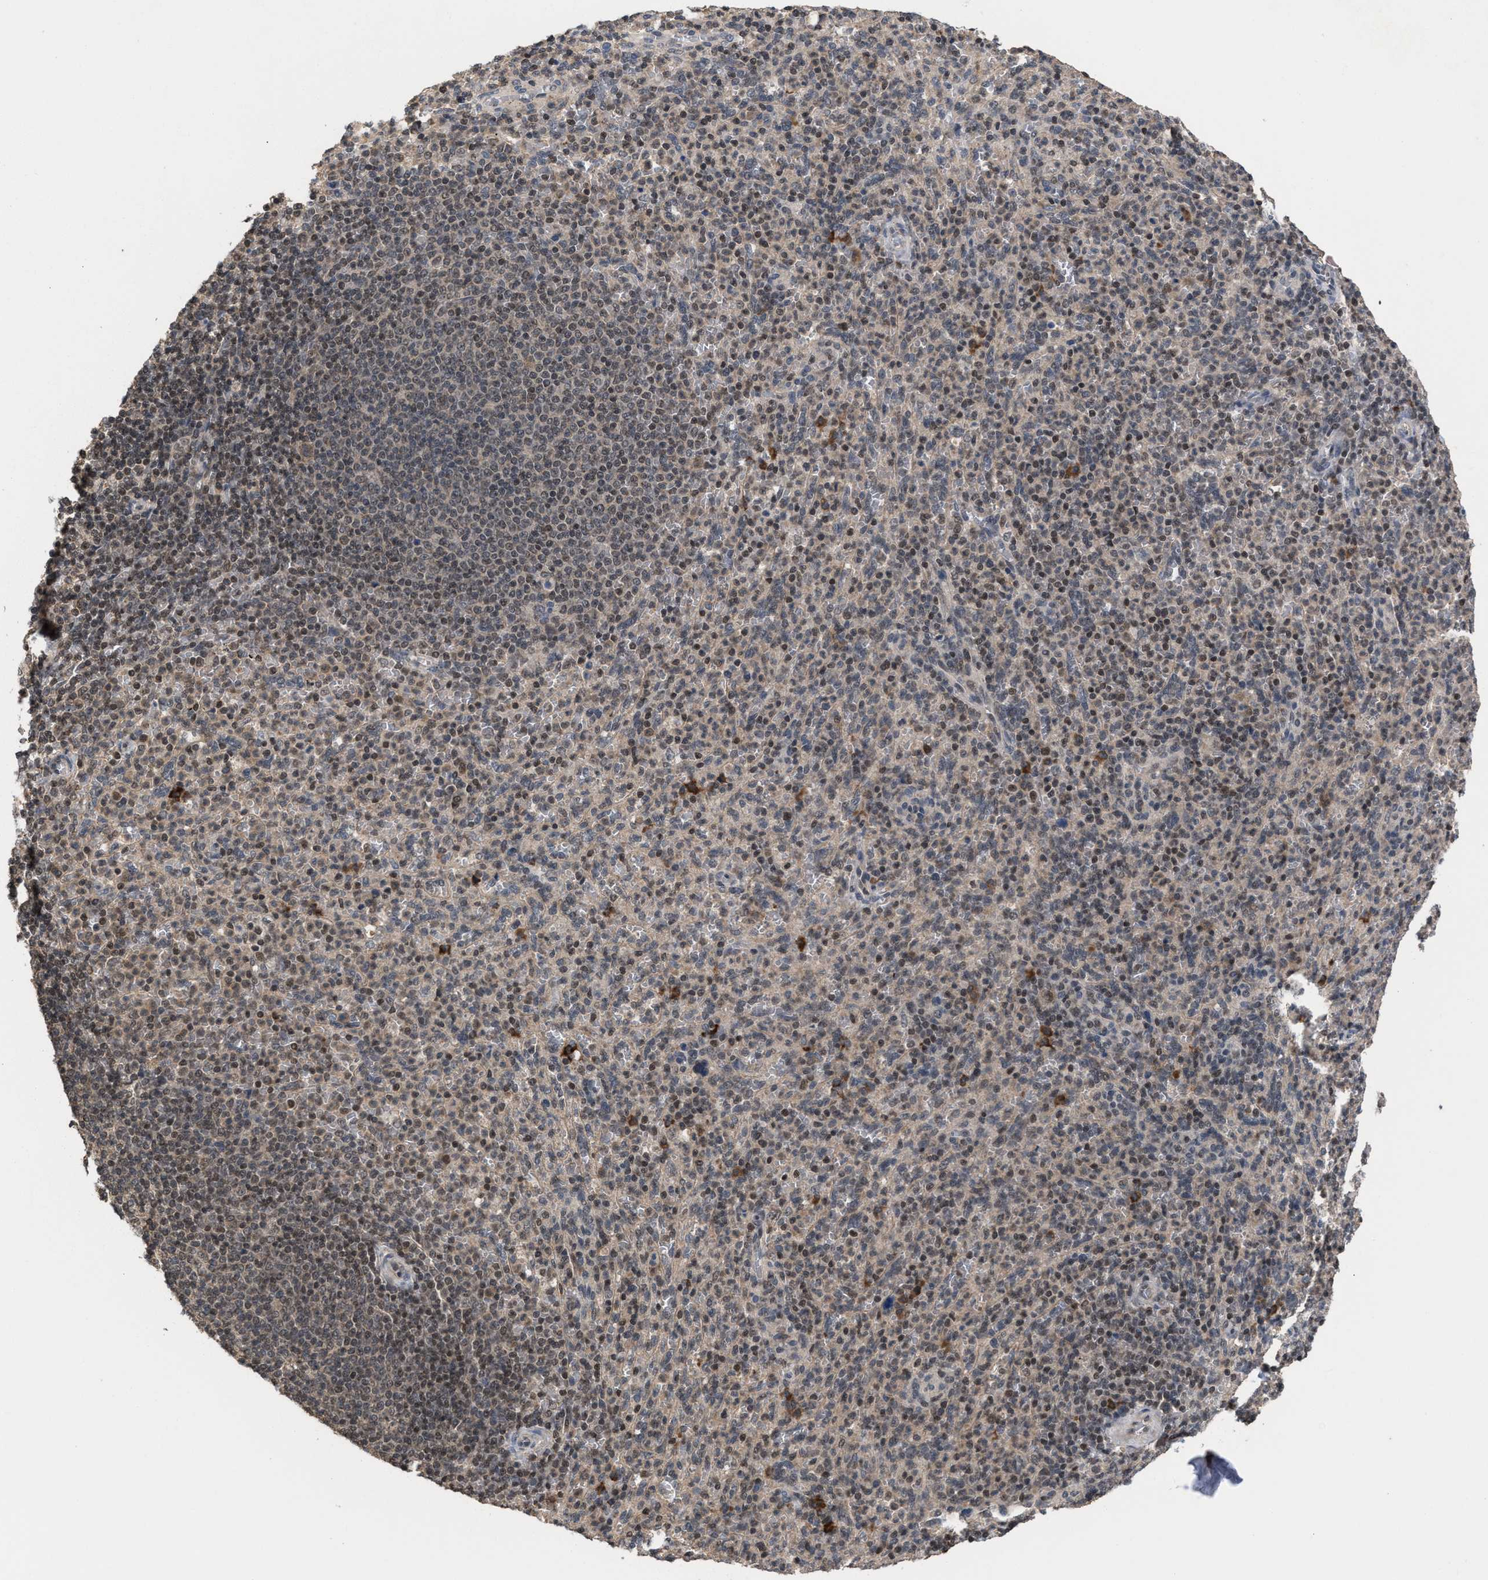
{"staining": {"intensity": "weak", "quantity": "25%-75%", "location": "nuclear"}, "tissue": "spleen", "cell_type": "Cells in red pulp", "image_type": "normal", "snomed": [{"axis": "morphology", "description": "Normal tissue, NOS"}, {"axis": "topography", "description": "Spleen"}], "caption": "Immunohistochemistry histopathology image of benign spleen stained for a protein (brown), which reveals low levels of weak nuclear positivity in about 25%-75% of cells in red pulp.", "gene": "C9orf78", "patient": {"sex": "male", "age": 36}}